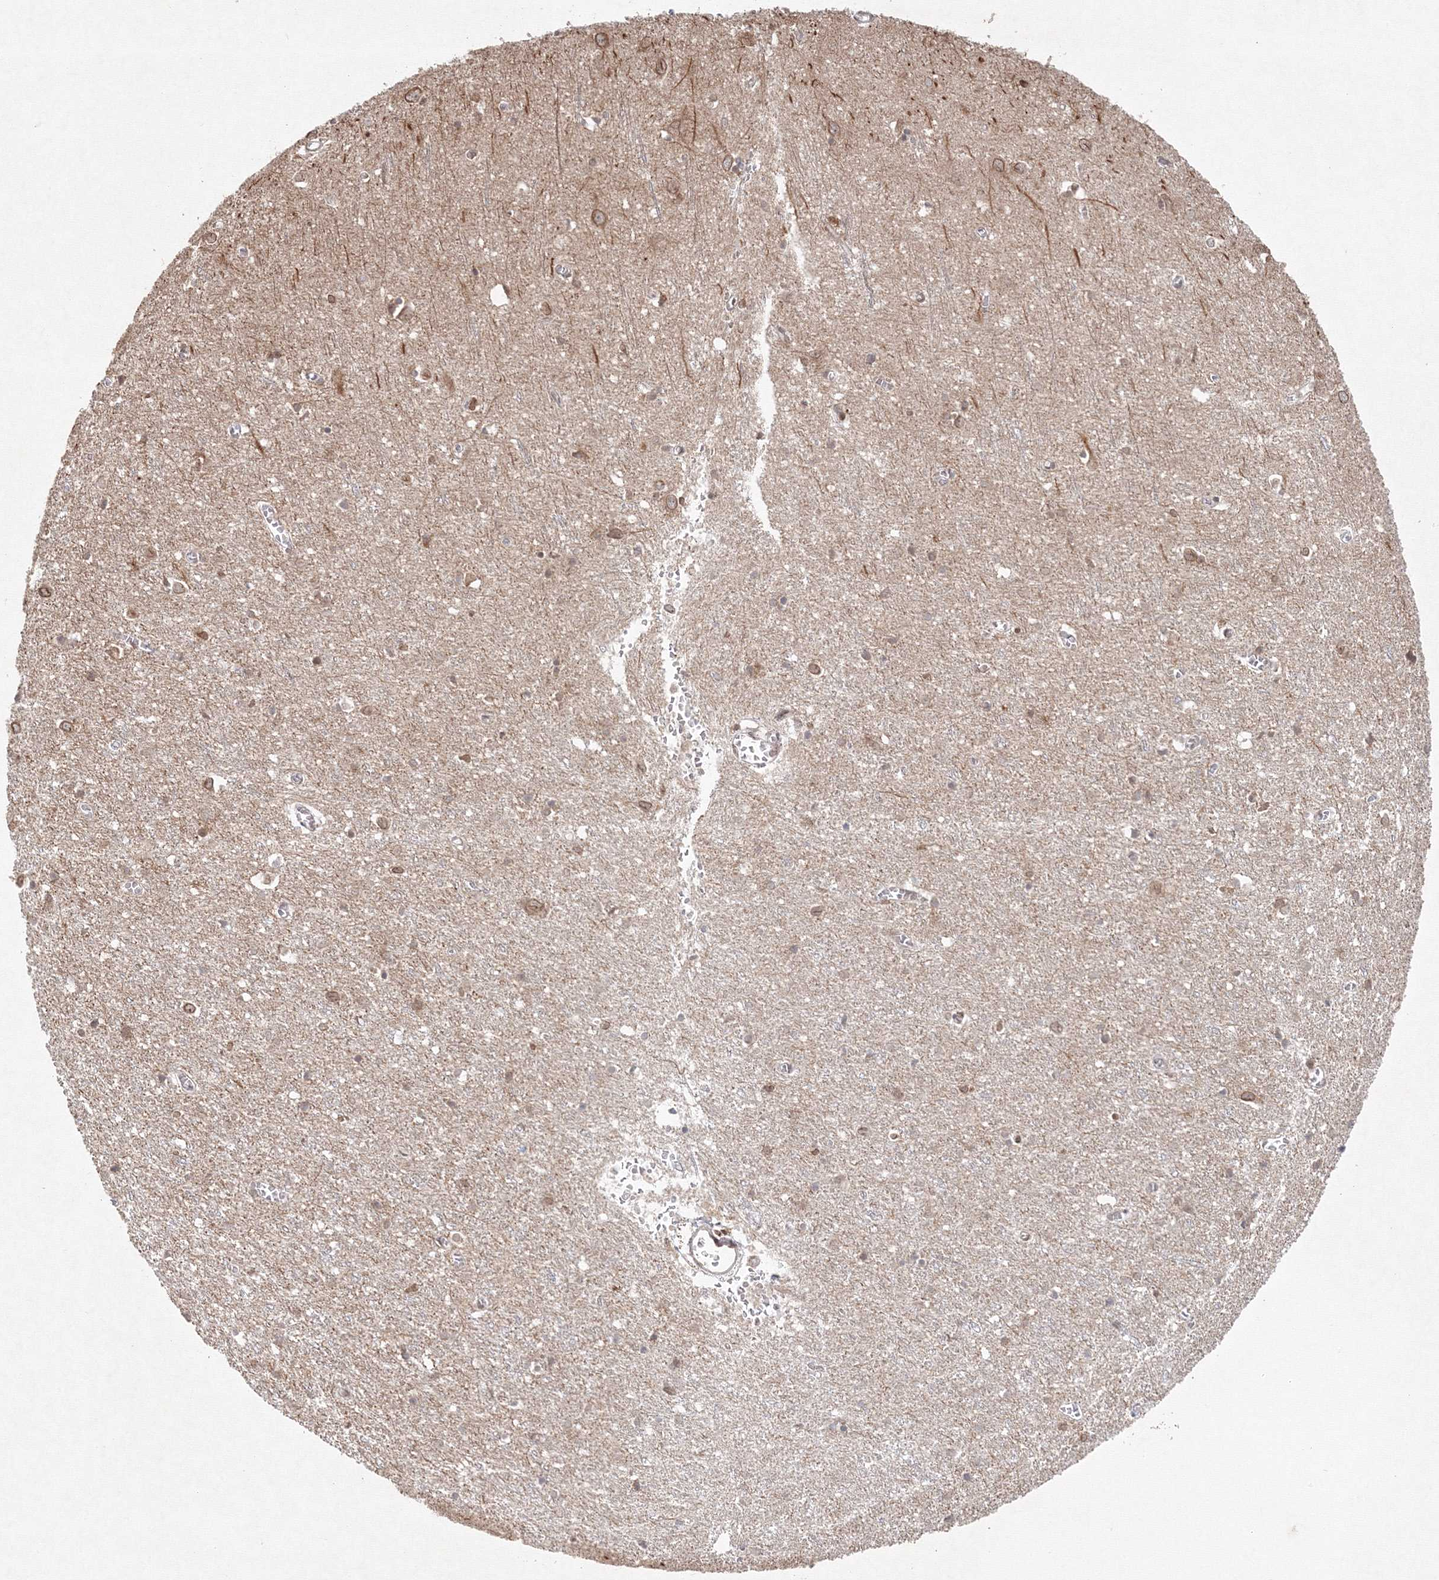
{"staining": {"intensity": "negative", "quantity": "none", "location": "none"}, "tissue": "cerebral cortex", "cell_type": "Endothelial cells", "image_type": "normal", "snomed": [{"axis": "morphology", "description": "Normal tissue, NOS"}, {"axis": "topography", "description": "Cerebral cortex"}], "caption": "Cerebral cortex was stained to show a protein in brown. There is no significant staining in endothelial cells.", "gene": "KIF4A", "patient": {"sex": "female", "age": 64}}